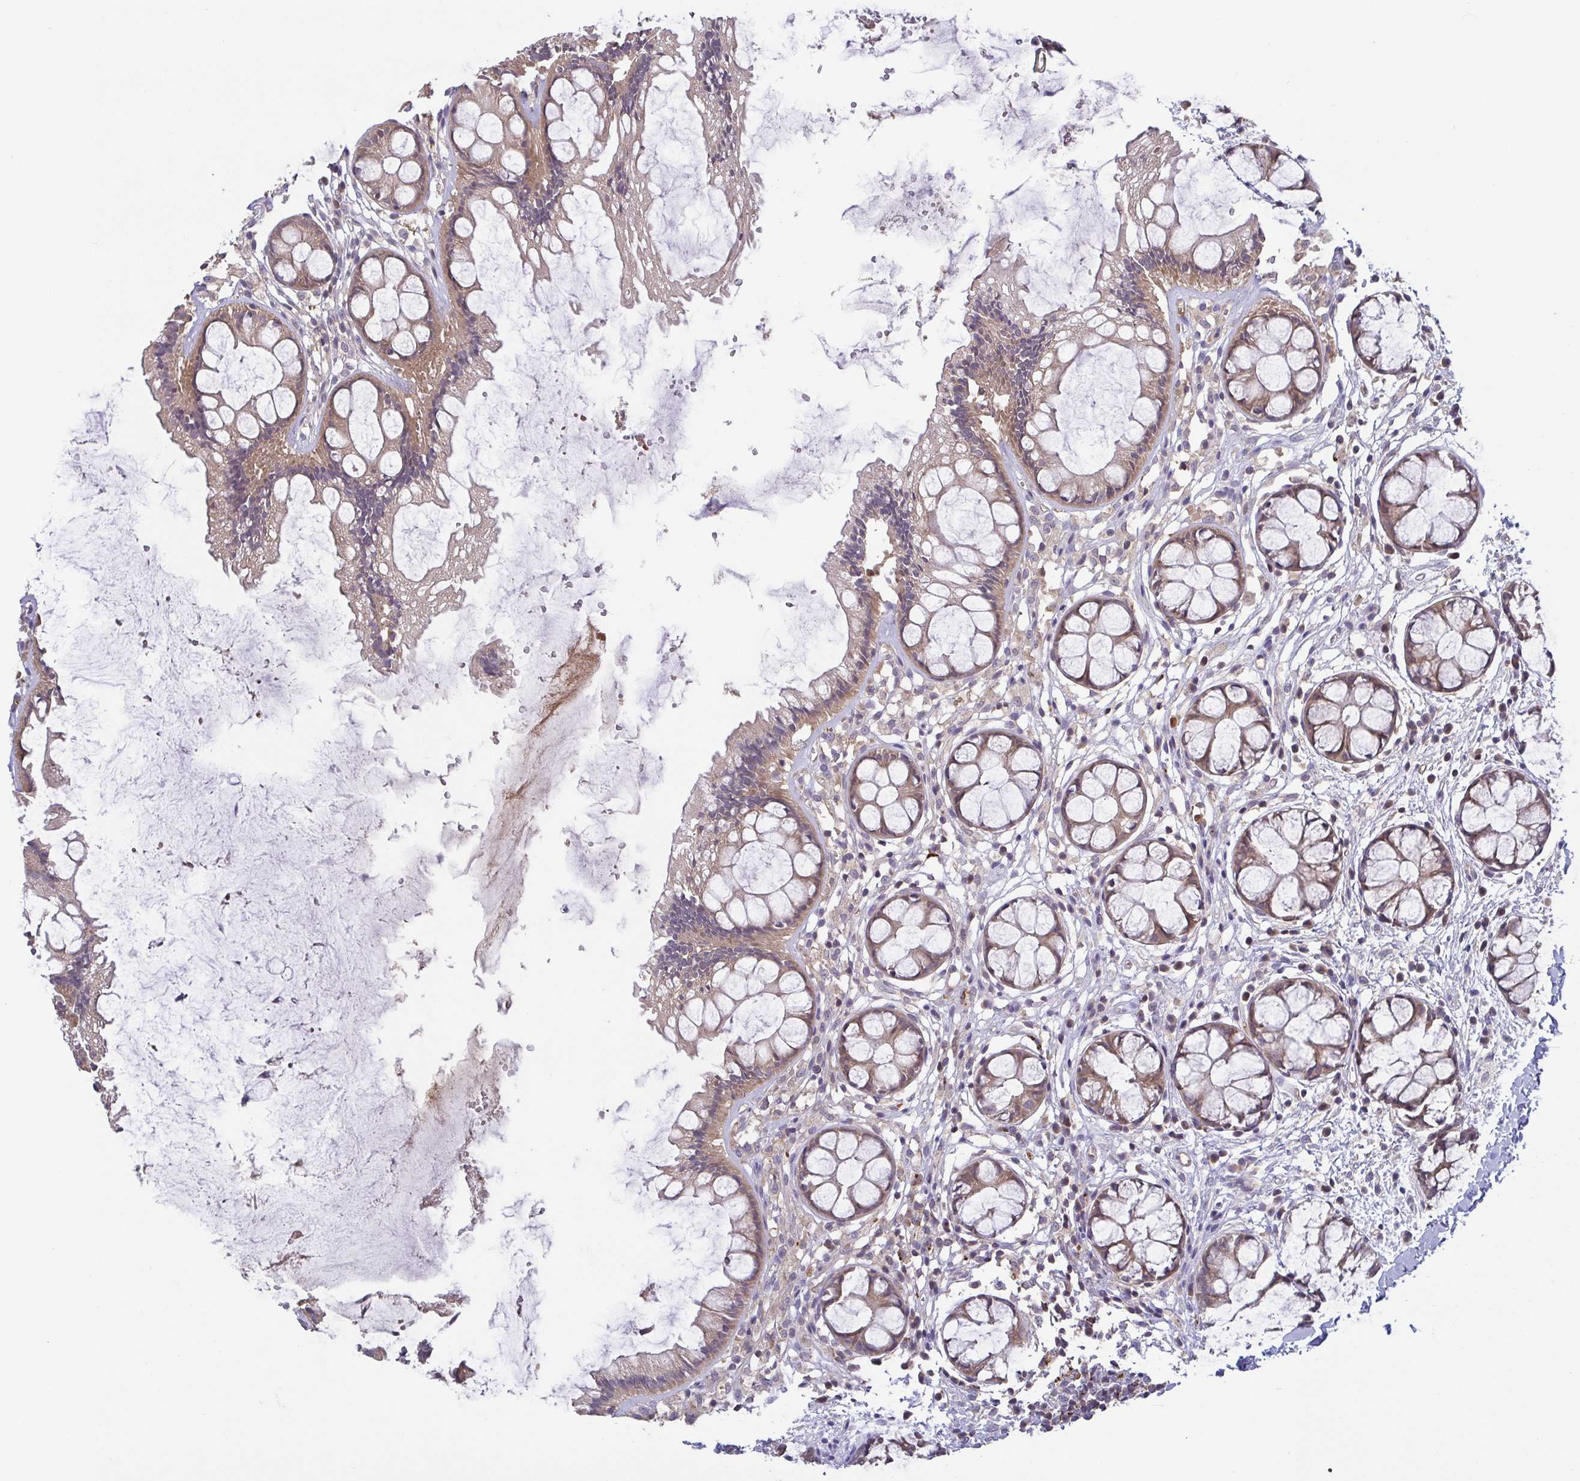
{"staining": {"intensity": "moderate", "quantity": ">75%", "location": "cytoplasmic/membranous"}, "tissue": "rectum", "cell_type": "Glandular cells", "image_type": "normal", "snomed": [{"axis": "morphology", "description": "Normal tissue, NOS"}, {"axis": "topography", "description": "Rectum"}], "caption": "Brown immunohistochemical staining in normal rectum demonstrates moderate cytoplasmic/membranous expression in approximately >75% of glandular cells. The protein is stained brown, and the nuclei are stained in blue (DAB (3,3'-diaminobenzidine) IHC with brightfield microscopy, high magnification).", "gene": "OSBPL7", "patient": {"sex": "female", "age": 62}}